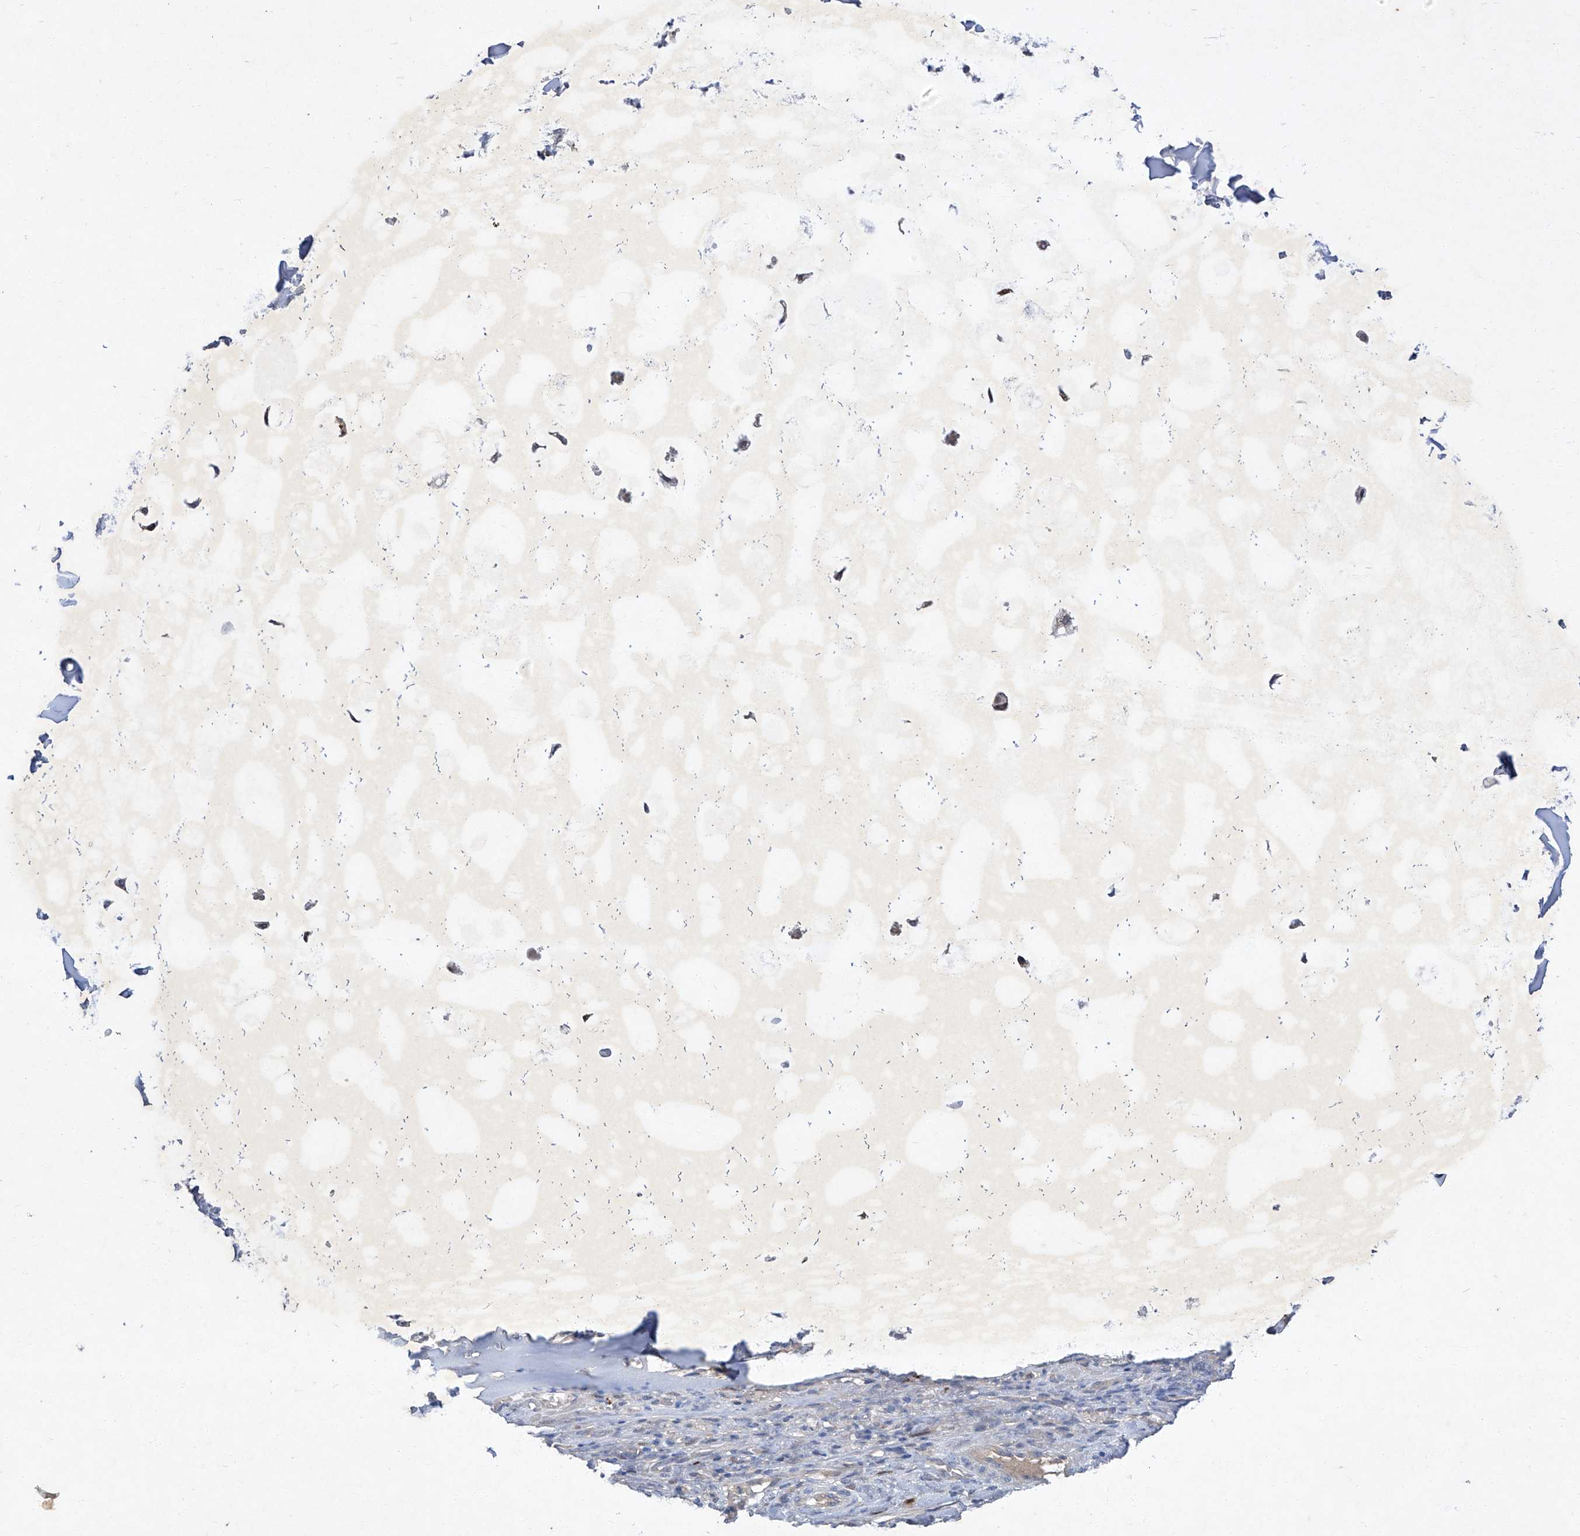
{"staining": {"intensity": "negative", "quantity": "none", "location": "none"}, "tissue": "adipose tissue", "cell_type": "Adipocytes", "image_type": "normal", "snomed": [{"axis": "morphology", "description": "Normal tissue, NOS"}, {"axis": "morphology", "description": "Basal cell carcinoma"}, {"axis": "topography", "description": "Cartilage tissue"}, {"axis": "topography", "description": "Nasopharynx"}, {"axis": "topography", "description": "Oral tissue"}], "caption": "IHC image of benign human adipose tissue stained for a protein (brown), which demonstrates no positivity in adipocytes.", "gene": "SBK2", "patient": {"sex": "female", "age": 77}}